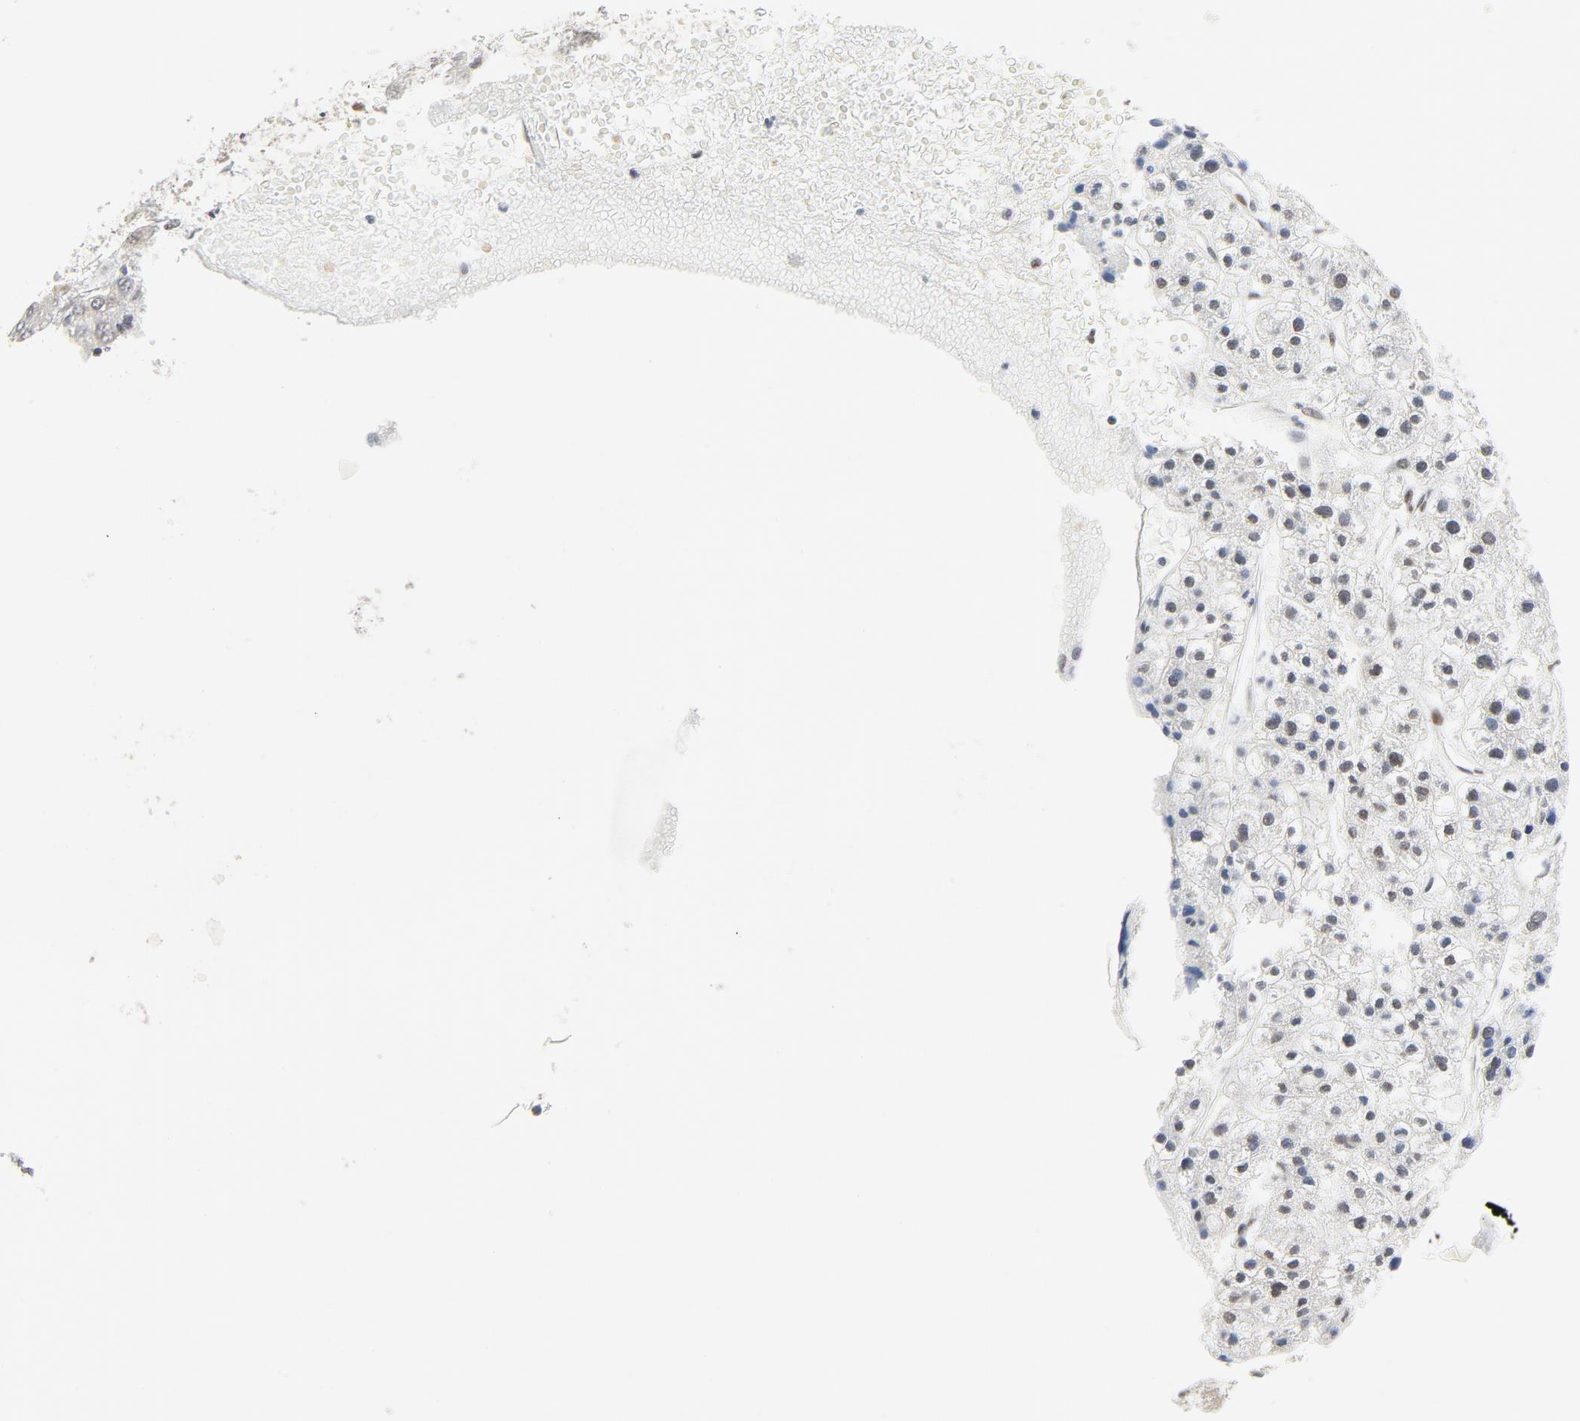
{"staining": {"intensity": "strong", "quantity": ">75%", "location": "nuclear"}, "tissue": "liver cancer", "cell_type": "Tumor cells", "image_type": "cancer", "snomed": [{"axis": "morphology", "description": "Carcinoma, Hepatocellular, NOS"}, {"axis": "topography", "description": "Liver"}], "caption": "A brown stain shows strong nuclear staining of a protein in human liver hepatocellular carcinoma tumor cells.", "gene": "ERCC1", "patient": {"sex": "female", "age": 85}}